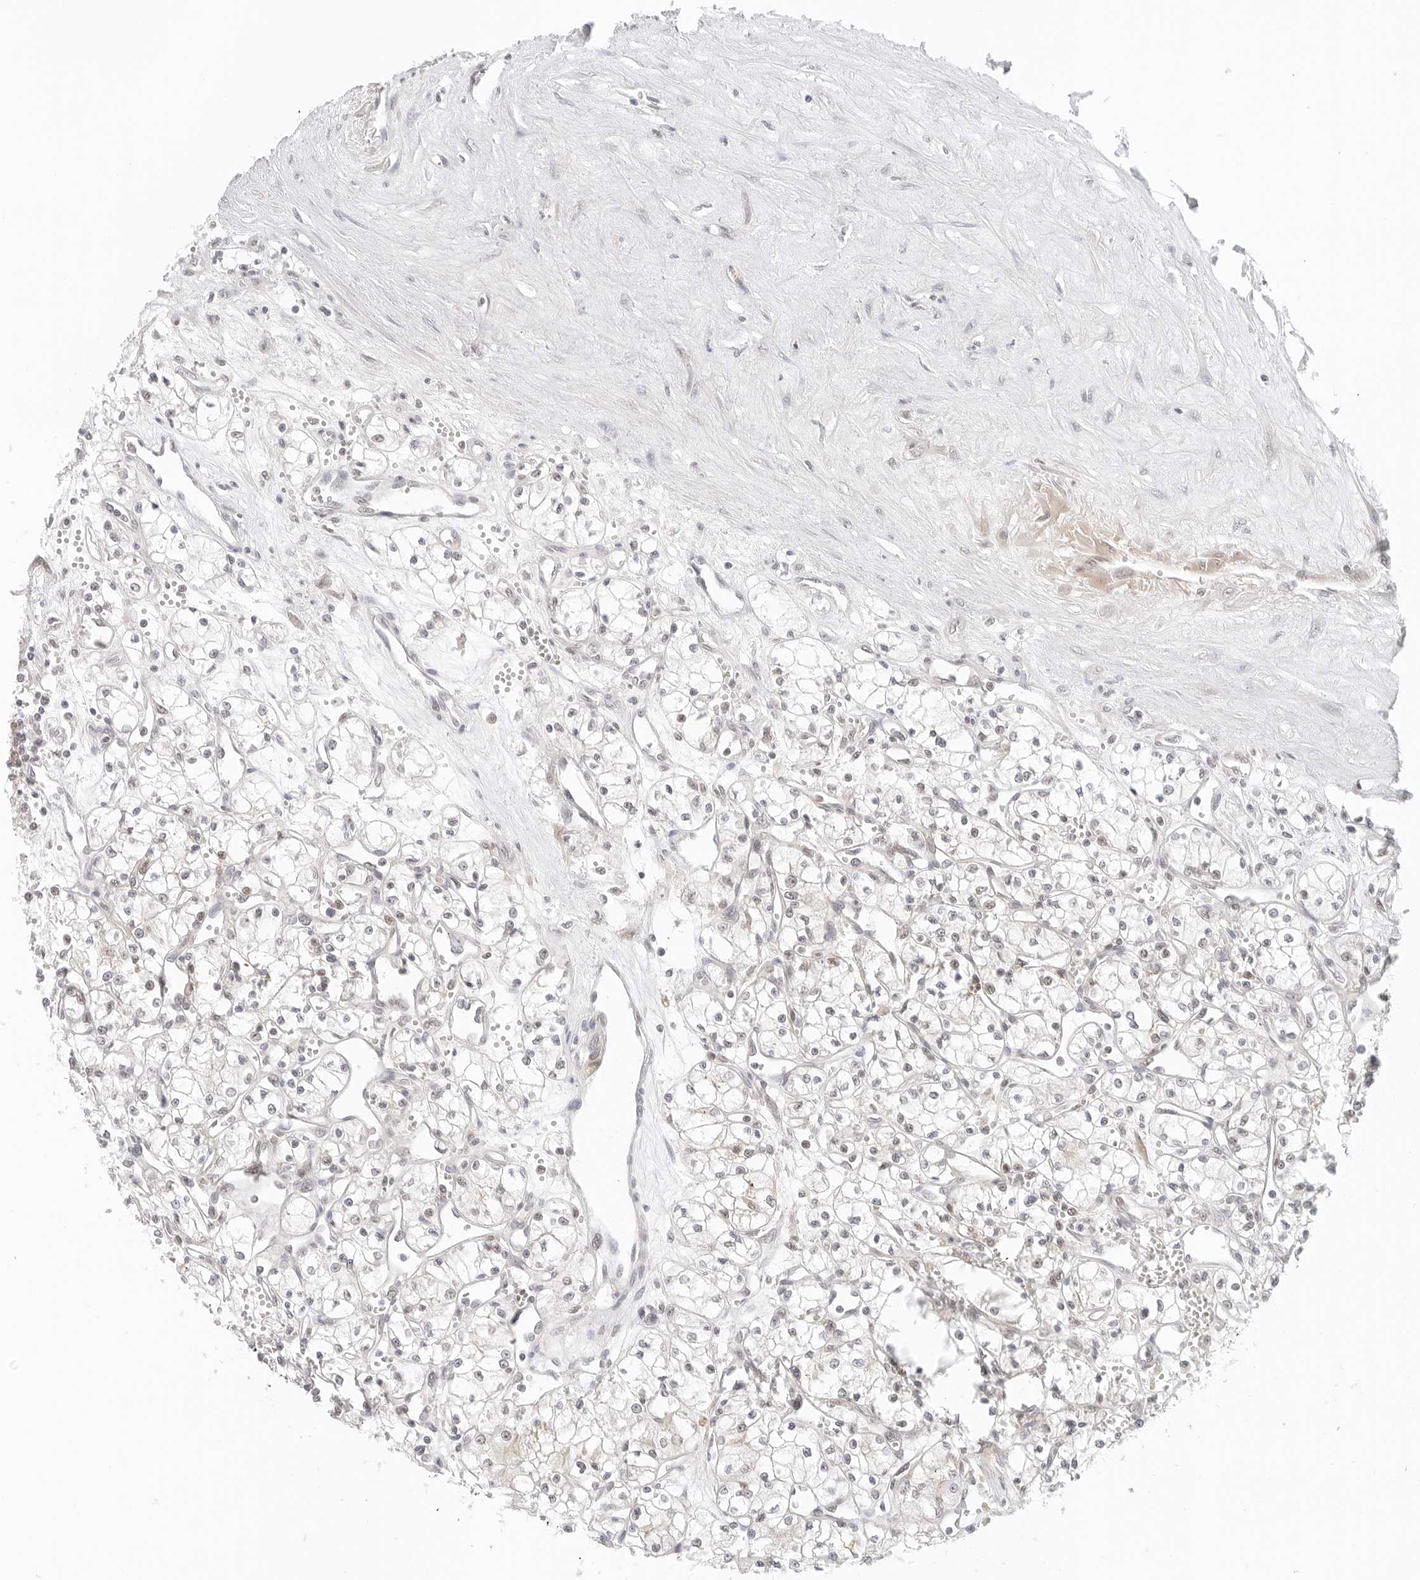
{"staining": {"intensity": "negative", "quantity": "none", "location": "none"}, "tissue": "renal cancer", "cell_type": "Tumor cells", "image_type": "cancer", "snomed": [{"axis": "morphology", "description": "Adenocarcinoma, NOS"}, {"axis": "topography", "description": "Kidney"}], "caption": "Tumor cells show no significant protein staining in renal adenocarcinoma.", "gene": "NEO1", "patient": {"sex": "male", "age": 59}}